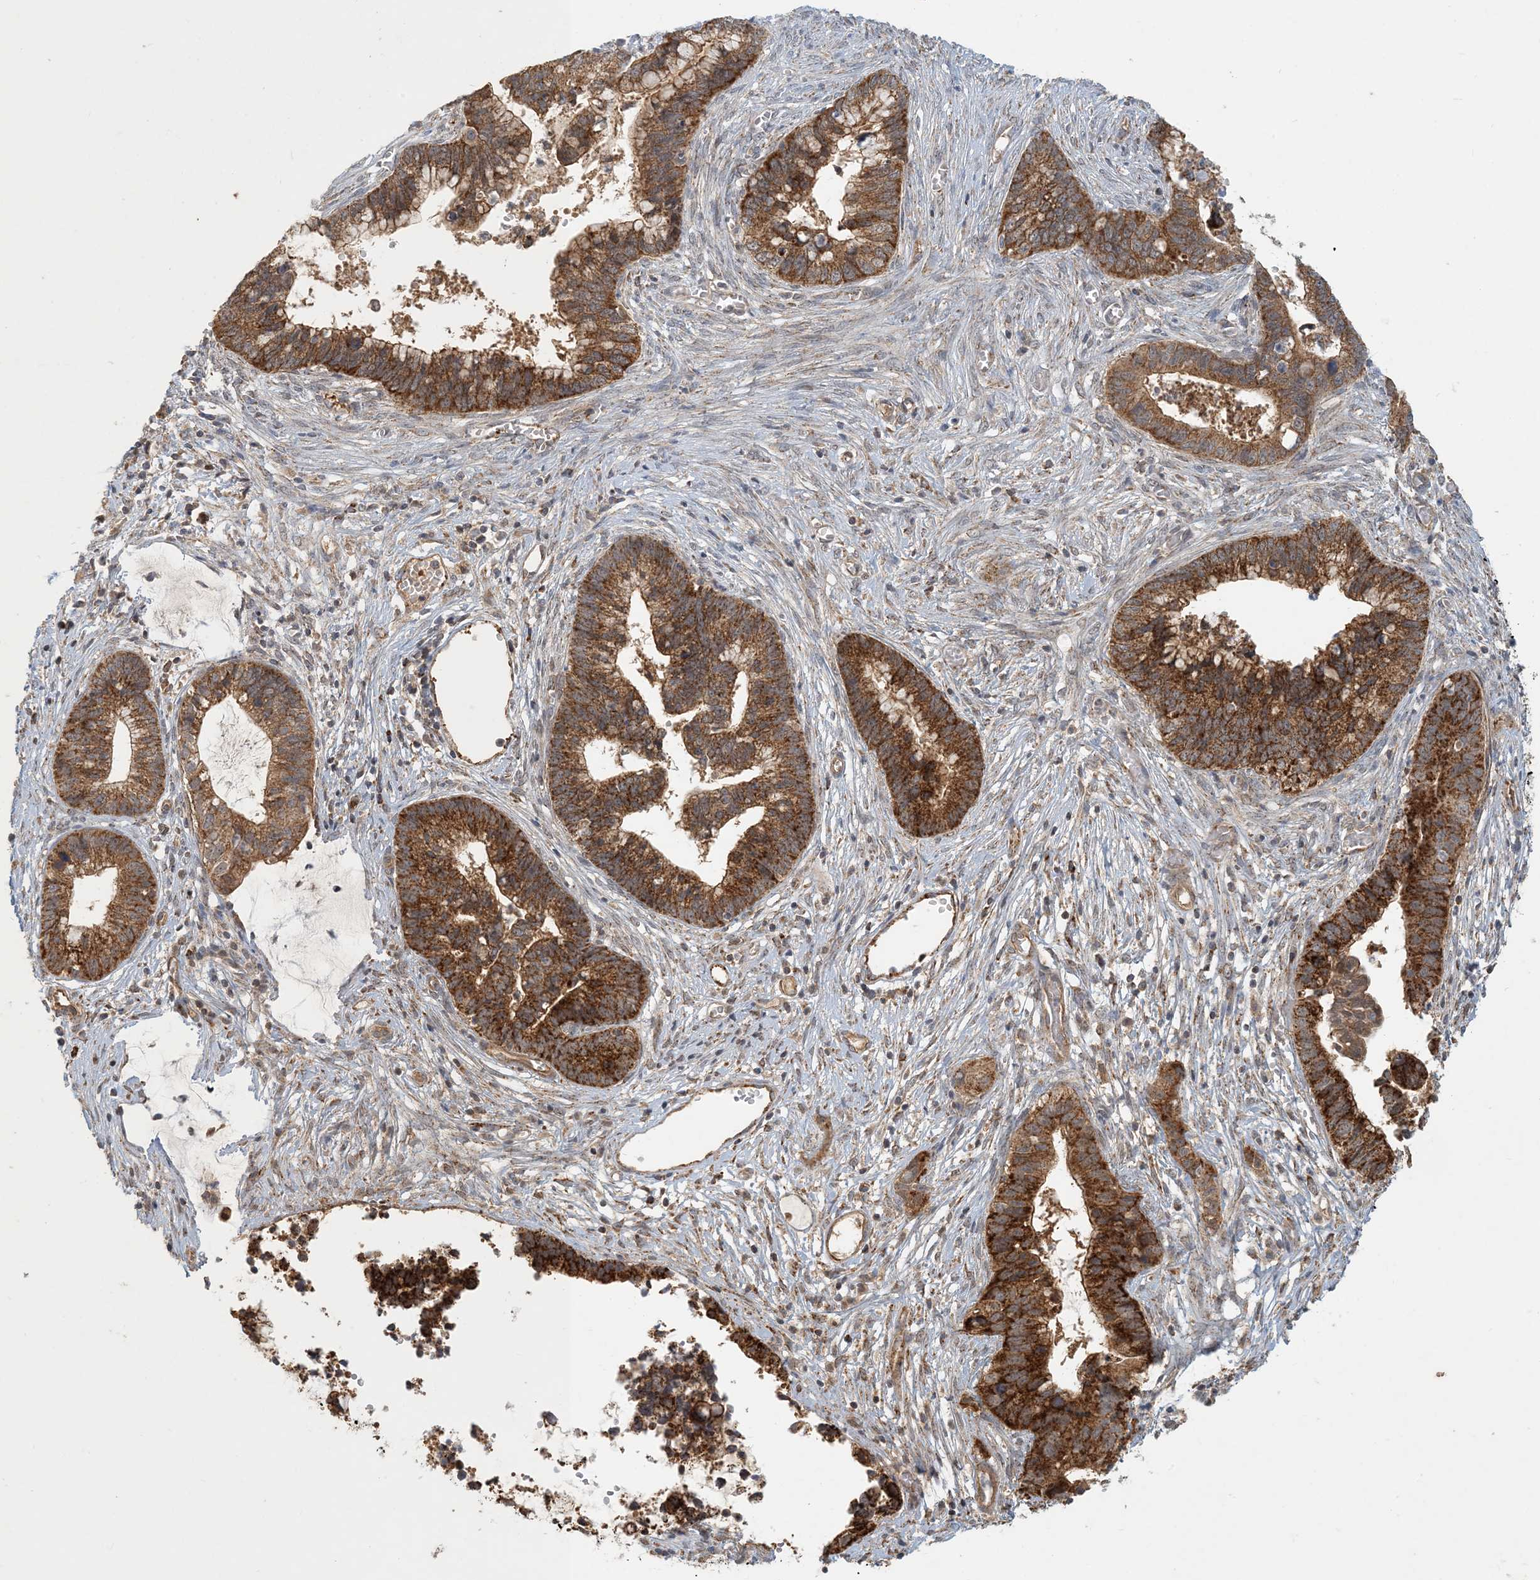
{"staining": {"intensity": "strong", "quantity": ">75%", "location": "cytoplasmic/membranous"}, "tissue": "cervical cancer", "cell_type": "Tumor cells", "image_type": "cancer", "snomed": [{"axis": "morphology", "description": "Adenocarcinoma, NOS"}, {"axis": "topography", "description": "Cervix"}], "caption": "Protein staining of cervical cancer (adenocarcinoma) tissue exhibits strong cytoplasmic/membranous staining in about >75% of tumor cells.", "gene": "ZBTB3", "patient": {"sex": "female", "age": 44}}